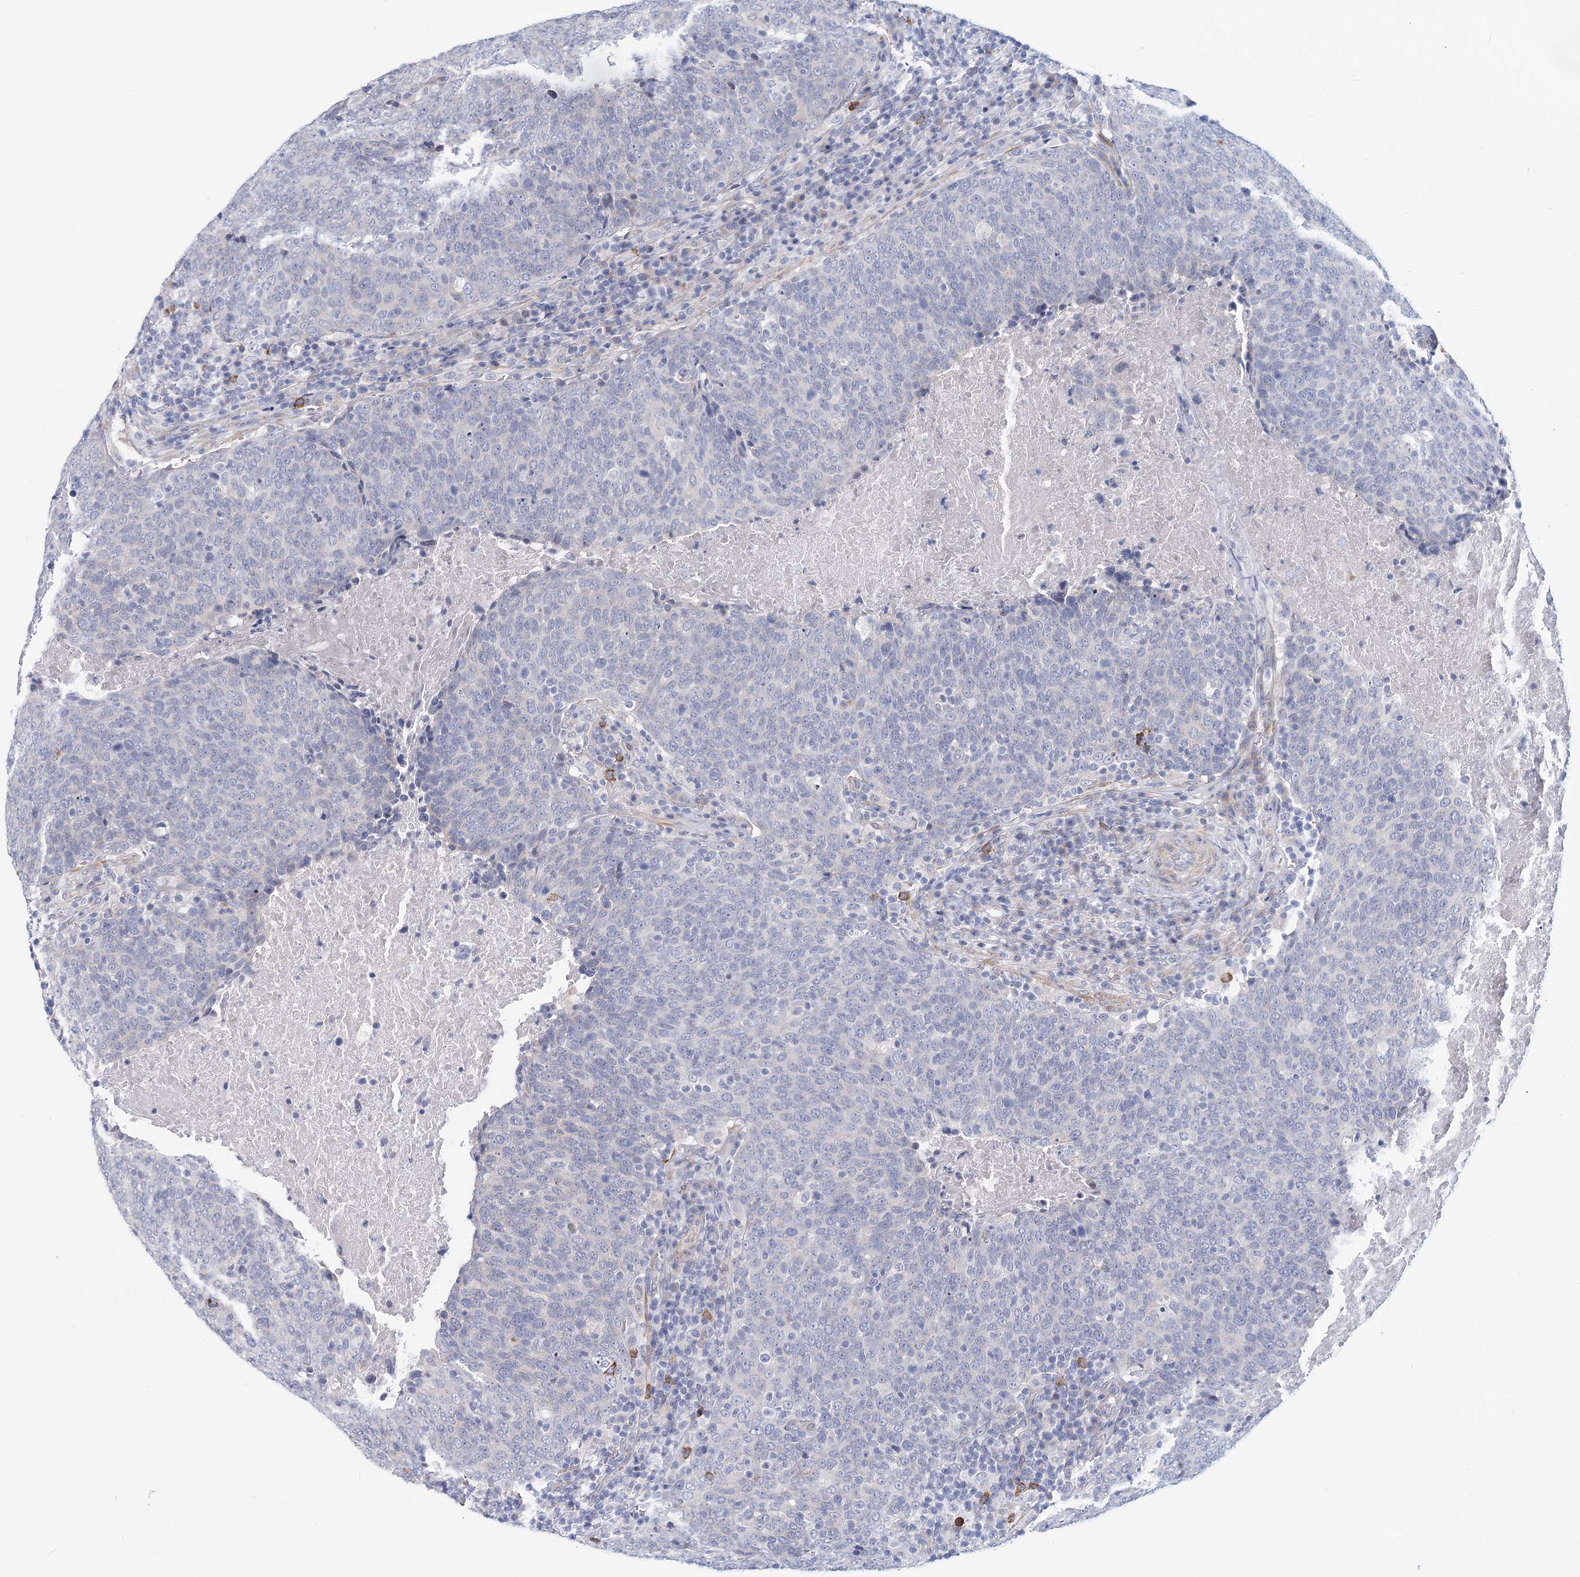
{"staining": {"intensity": "negative", "quantity": "none", "location": "none"}, "tissue": "head and neck cancer", "cell_type": "Tumor cells", "image_type": "cancer", "snomed": [{"axis": "morphology", "description": "Squamous cell carcinoma, NOS"}, {"axis": "morphology", "description": "Squamous cell carcinoma, metastatic, NOS"}, {"axis": "topography", "description": "Lymph node"}, {"axis": "topography", "description": "Head-Neck"}], "caption": "High magnification brightfield microscopy of metastatic squamous cell carcinoma (head and neck) stained with DAB (3,3'-diaminobenzidine) (brown) and counterstained with hematoxylin (blue): tumor cells show no significant expression.", "gene": "TEX12", "patient": {"sex": "male", "age": 62}}